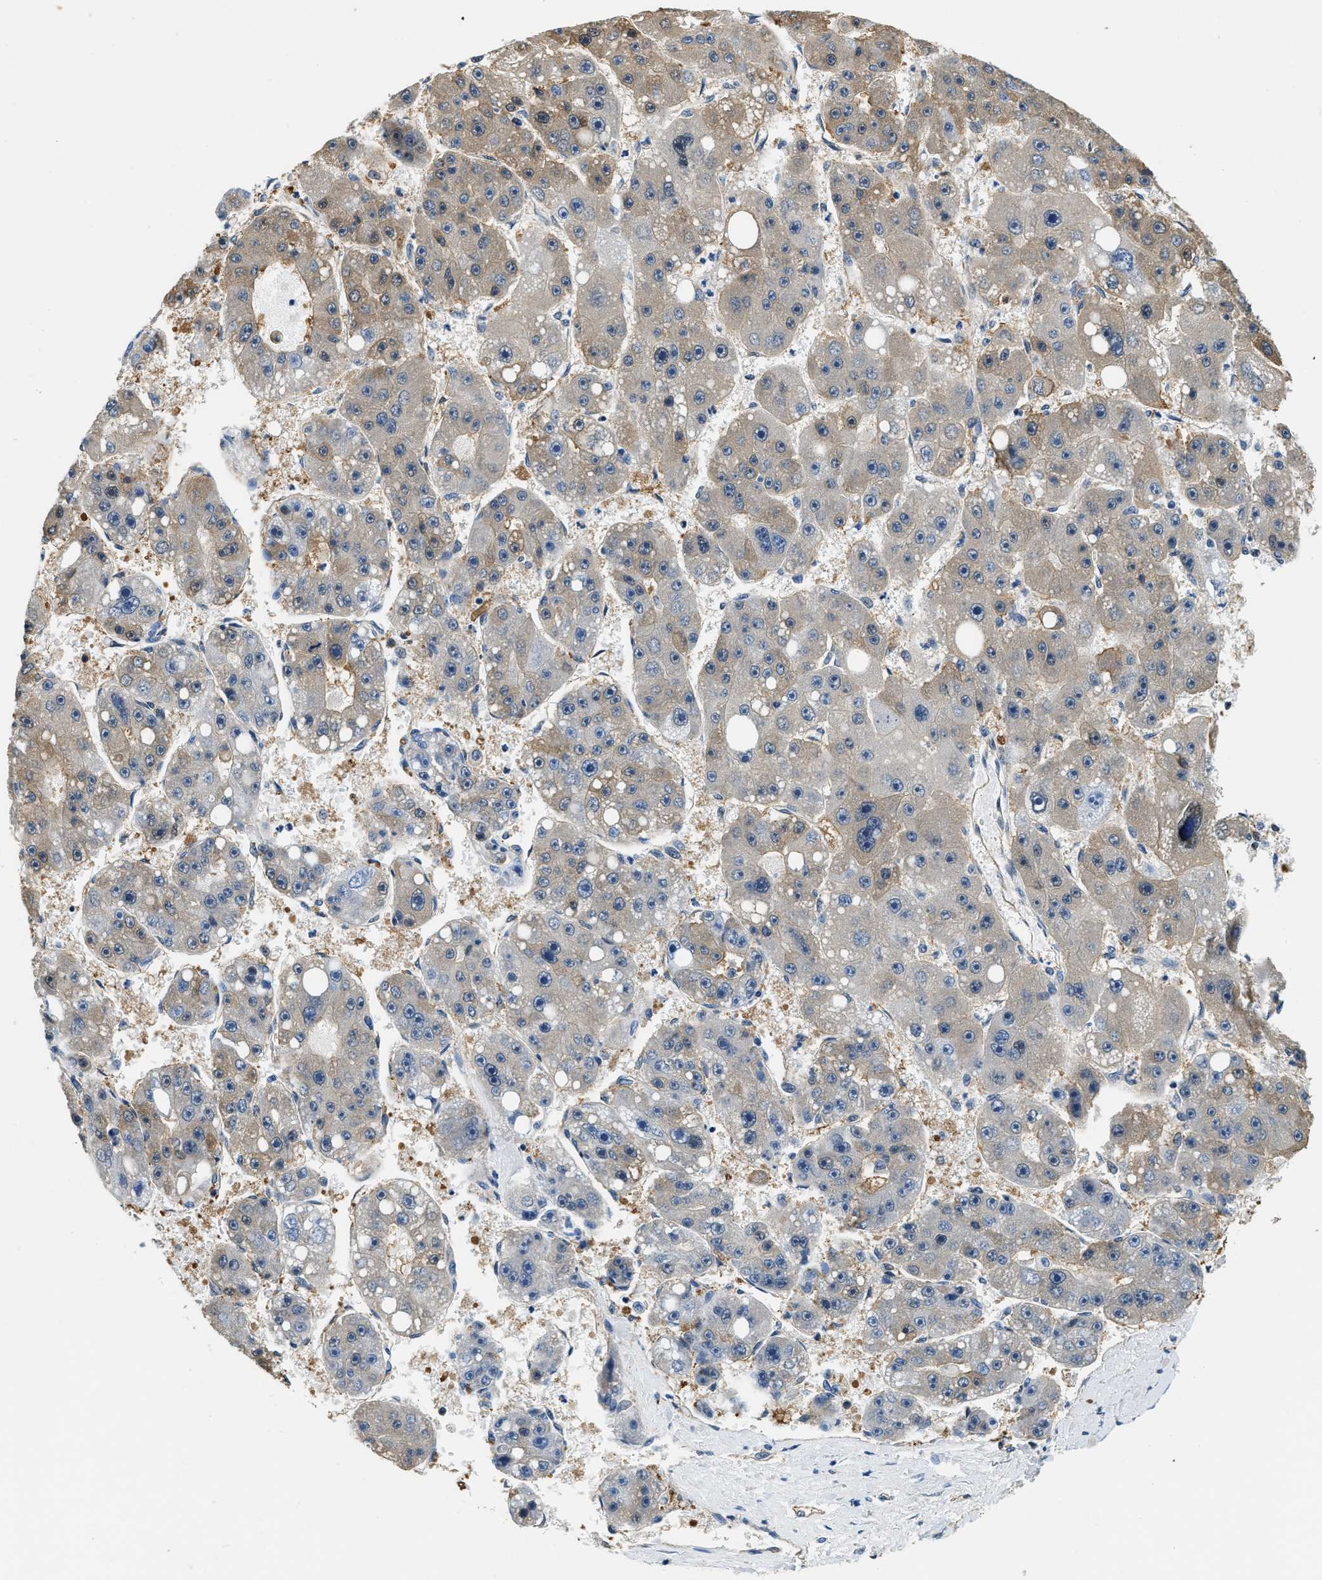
{"staining": {"intensity": "weak", "quantity": "25%-75%", "location": "cytoplasmic/membranous"}, "tissue": "liver cancer", "cell_type": "Tumor cells", "image_type": "cancer", "snomed": [{"axis": "morphology", "description": "Carcinoma, Hepatocellular, NOS"}, {"axis": "topography", "description": "Liver"}], "caption": "A brown stain labels weak cytoplasmic/membranous staining of a protein in liver cancer tumor cells.", "gene": "PPP2R1B", "patient": {"sex": "female", "age": 61}}